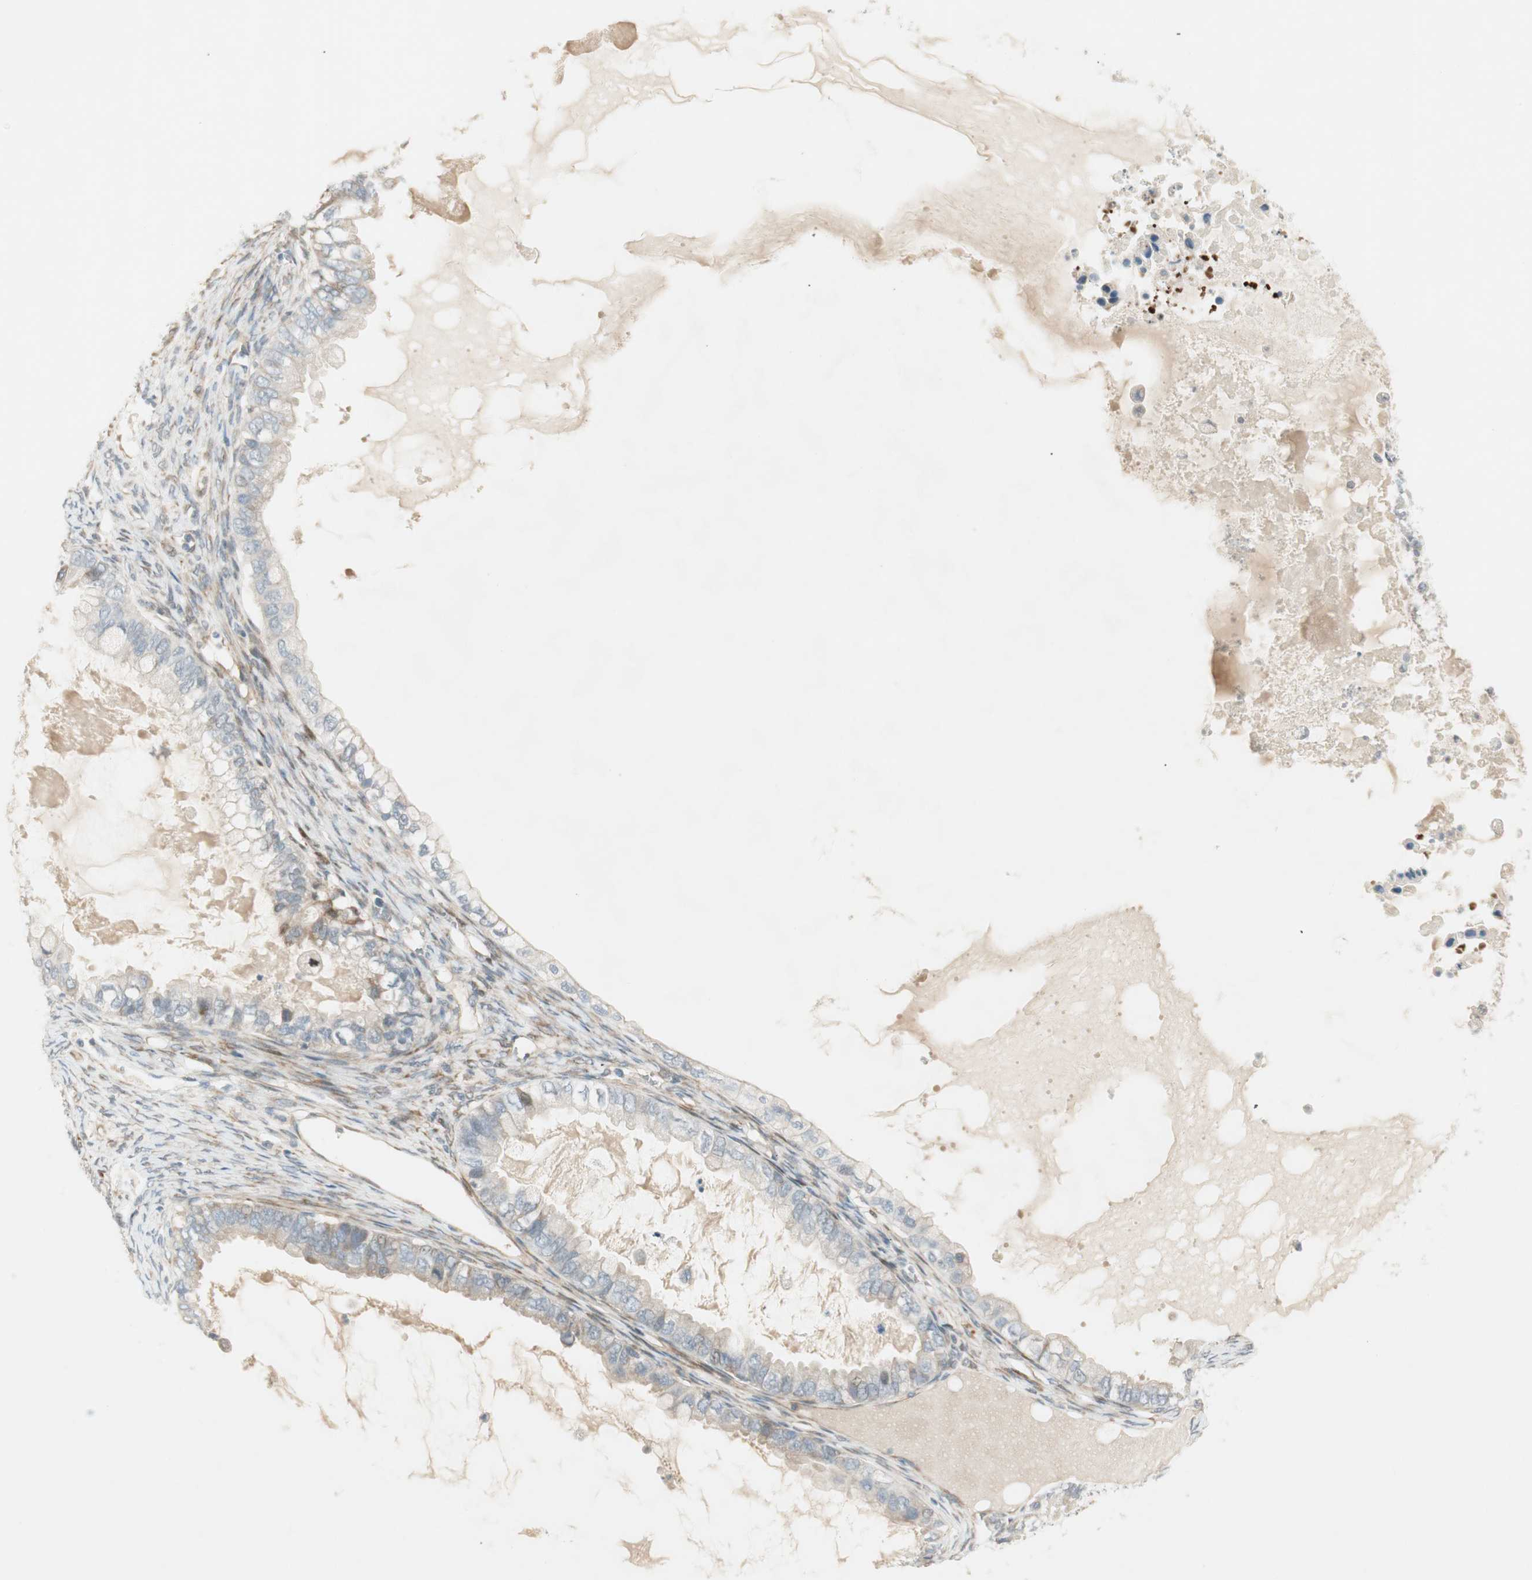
{"staining": {"intensity": "weak", "quantity": "<25%", "location": "cytoplasmic/membranous"}, "tissue": "ovarian cancer", "cell_type": "Tumor cells", "image_type": "cancer", "snomed": [{"axis": "morphology", "description": "Cystadenocarcinoma, mucinous, NOS"}, {"axis": "topography", "description": "Ovary"}], "caption": "Micrograph shows no significant protein staining in tumor cells of ovarian mucinous cystadenocarcinoma. (Stains: DAB (3,3'-diaminobenzidine) immunohistochemistry (IHC) with hematoxylin counter stain, Microscopy: brightfield microscopy at high magnification).", "gene": "STON1-GTF2A1L", "patient": {"sex": "female", "age": 80}}